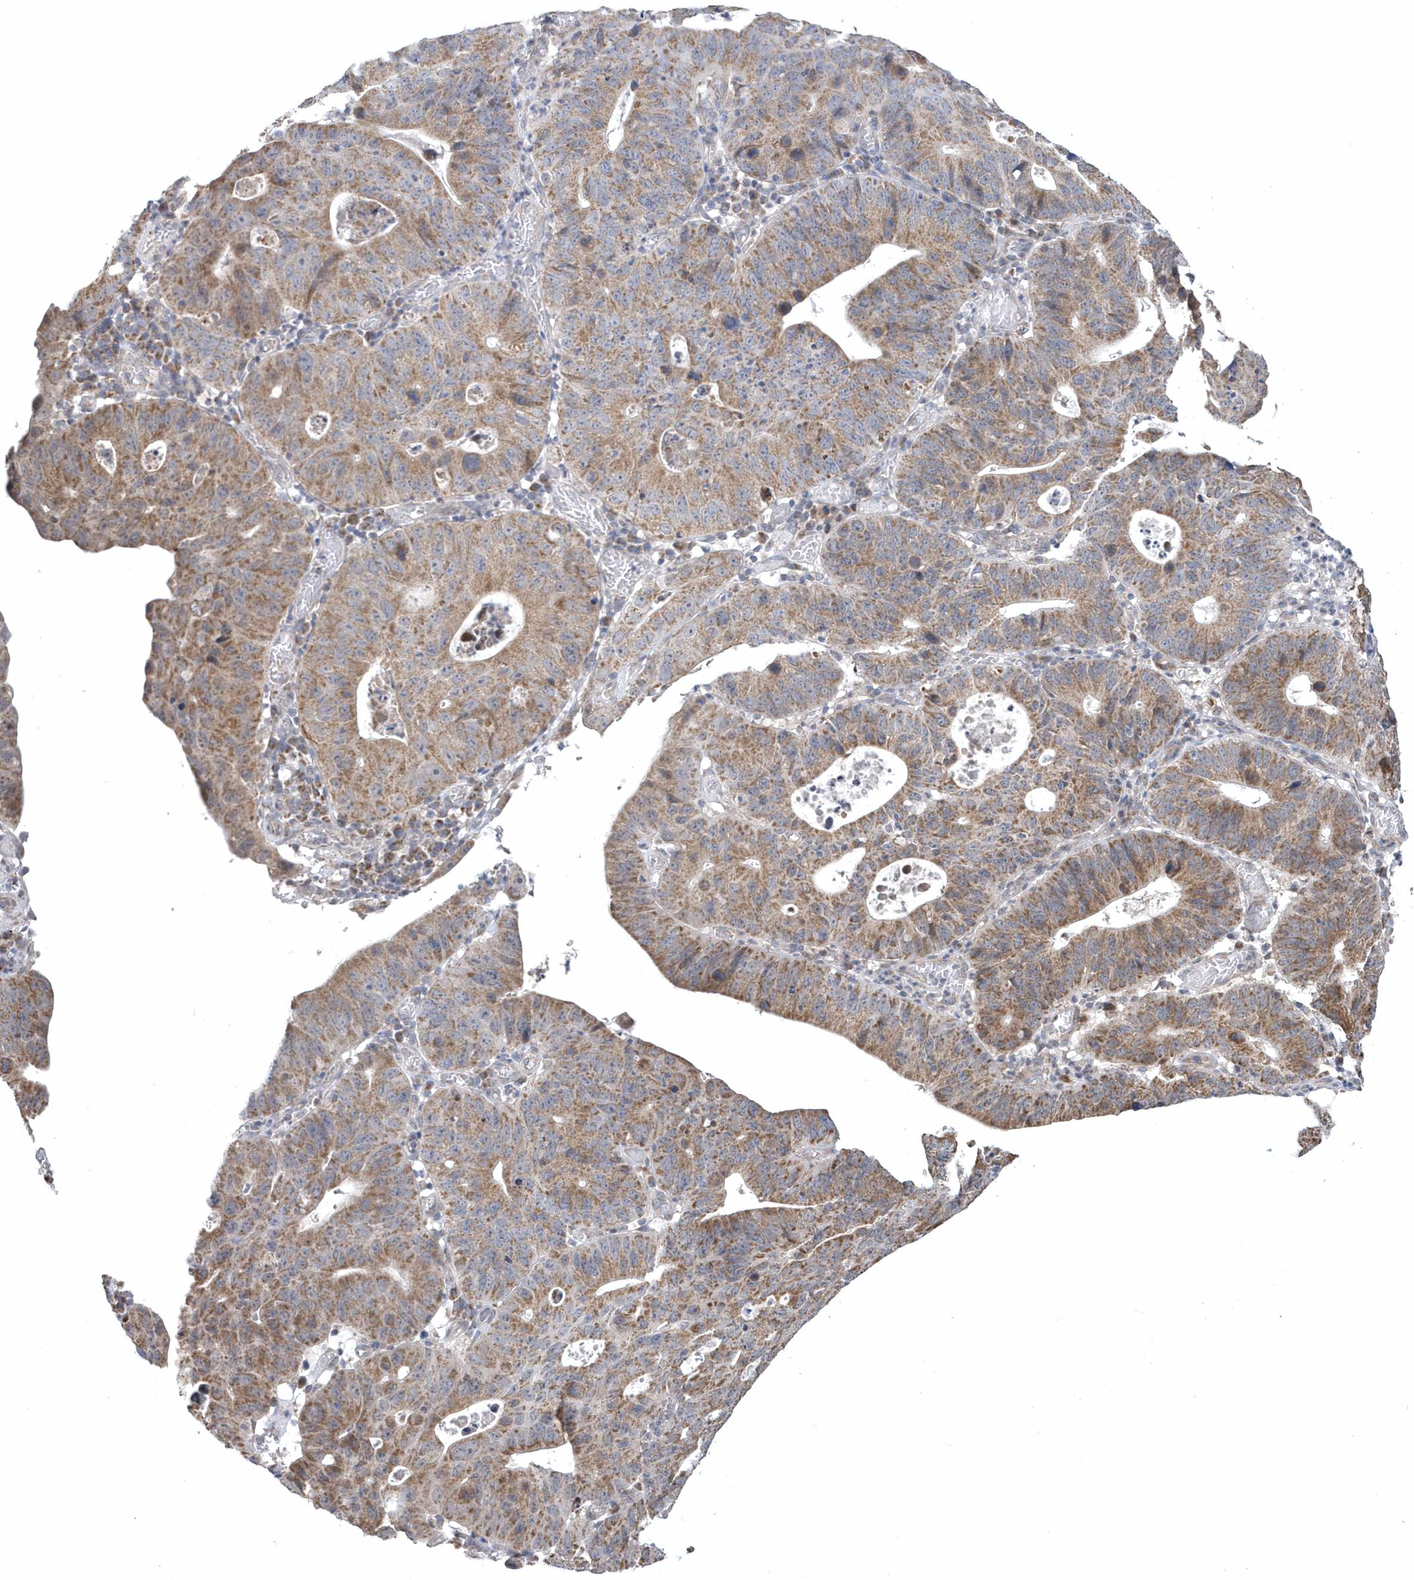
{"staining": {"intensity": "moderate", "quantity": ">75%", "location": "cytoplasmic/membranous"}, "tissue": "stomach cancer", "cell_type": "Tumor cells", "image_type": "cancer", "snomed": [{"axis": "morphology", "description": "Adenocarcinoma, NOS"}, {"axis": "topography", "description": "Stomach"}], "caption": "Immunohistochemistry photomicrograph of human stomach cancer stained for a protein (brown), which demonstrates medium levels of moderate cytoplasmic/membranous expression in about >75% of tumor cells.", "gene": "SLX9", "patient": {"sex": "male", "age": 59}}